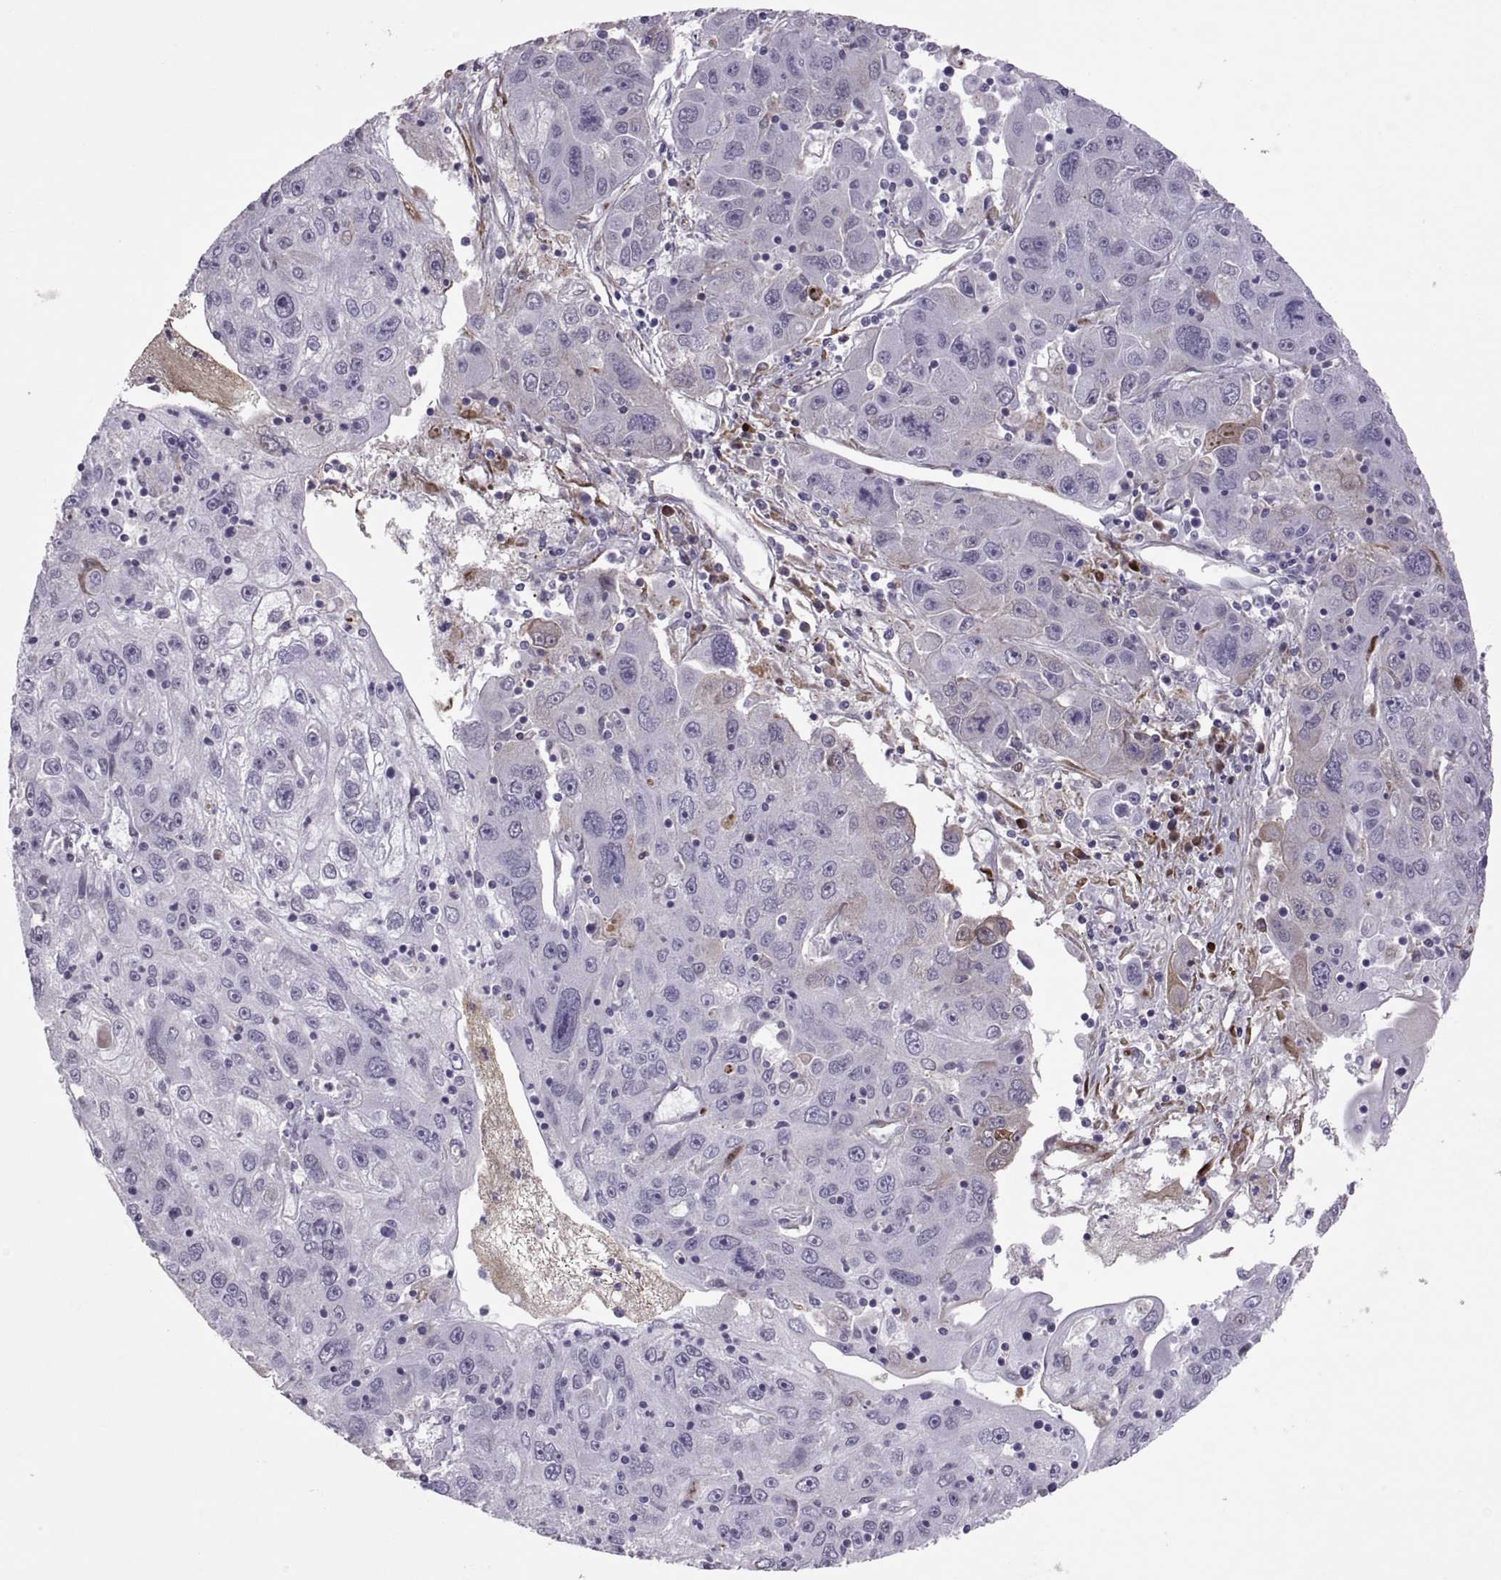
{"staining": {"intensity": "negative", "quantity": "none", "location": "none"}, "tissue": "stomach cancer", "cell_type": "Tumor cells", "image_type": "cancer", "snomed": [{"axis": "morphology", "description": "Adenocarcinoma, NOS"}, {"axis": "topography", "description": "Stomach"}], "caption": "This is an IHC micrograph of stomach adenocarcinoma. There is no staining in tumor cells.", "gene": "KRT77", "patient": {"sex": "male", "age": 56}}